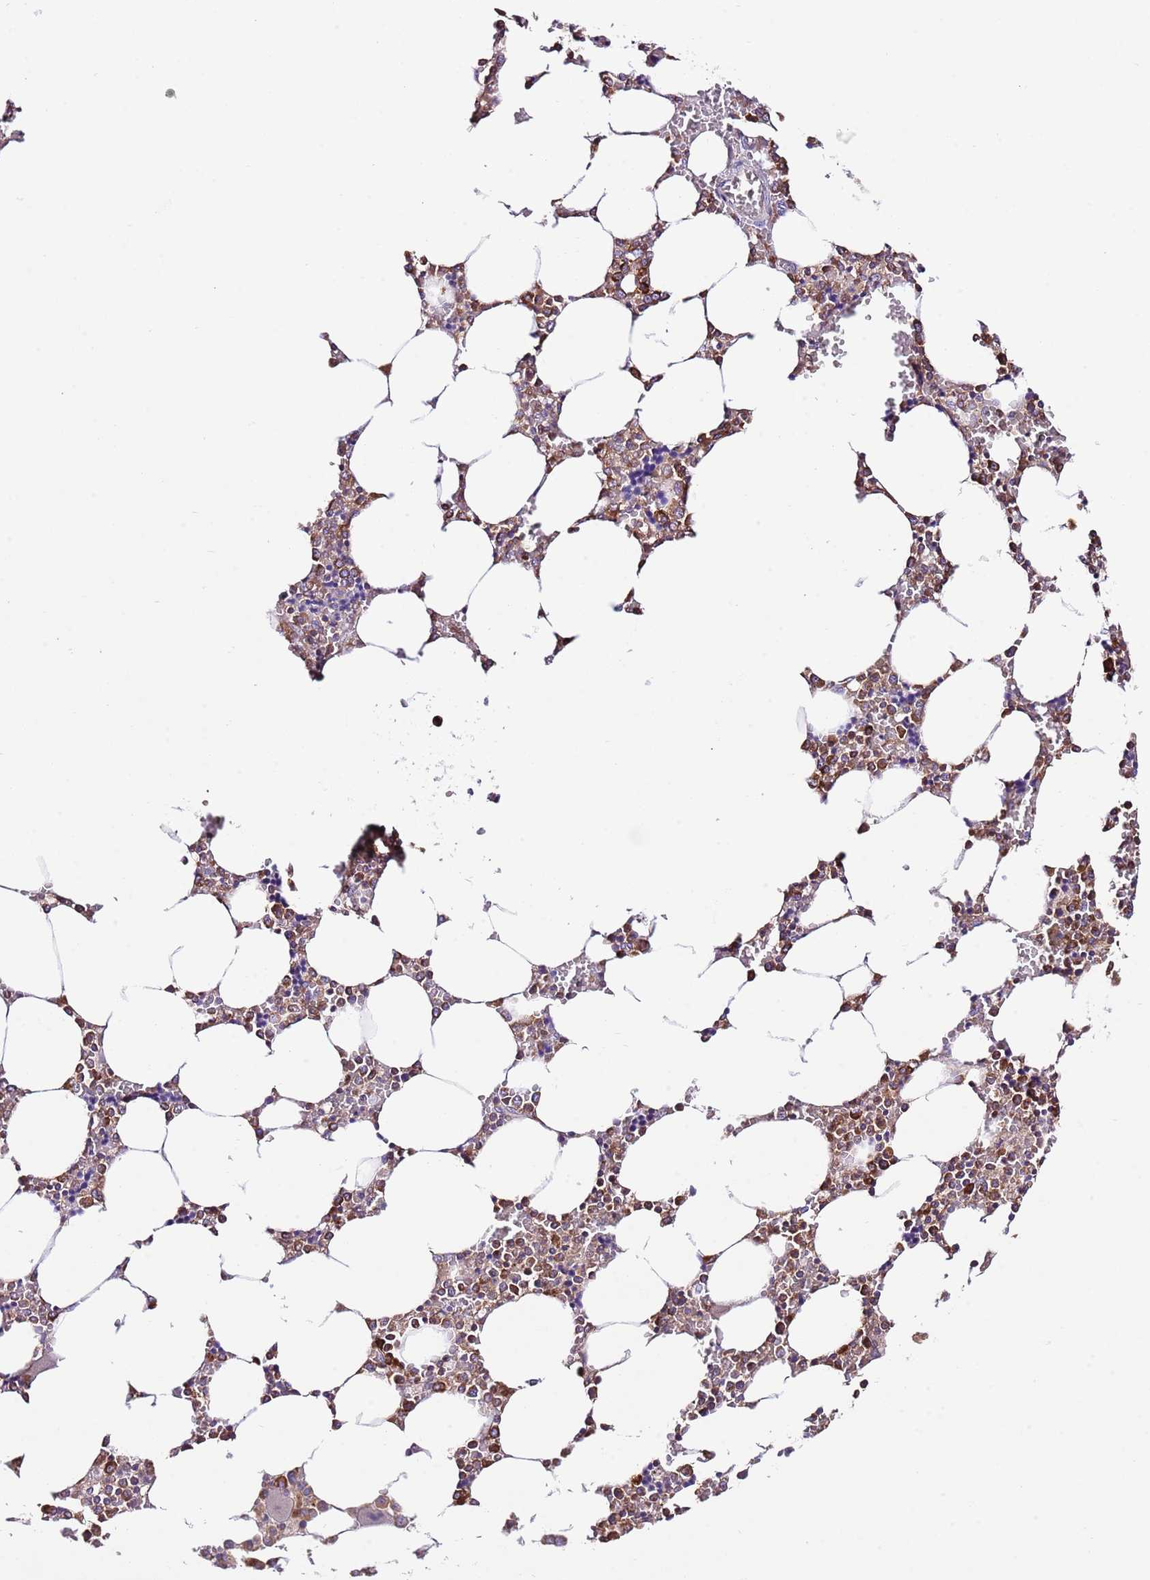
{"staining": {"intensity": "moderate", "quantity": ">75%", "location": "cytoplasmic/membranous"}, "tissue": "bone marrow", "cell_type": "Hematopoietic cells", "image_type": "normal", "snomed": [{"axis": "morphology", "description": "Normal tissue, NOS"}, {"axis": "topography", "description": "Bone marrow"}], "caption": "Immunohistochemistry image of normal human bone marrow stained for a protein (brown), which shows medium levels of moderate cytoplasmic/membranous positivity in approximately >75% of hematopoietic cells.", "gene": "RPS10", "patient": {"sex": "male", "age": 64}}